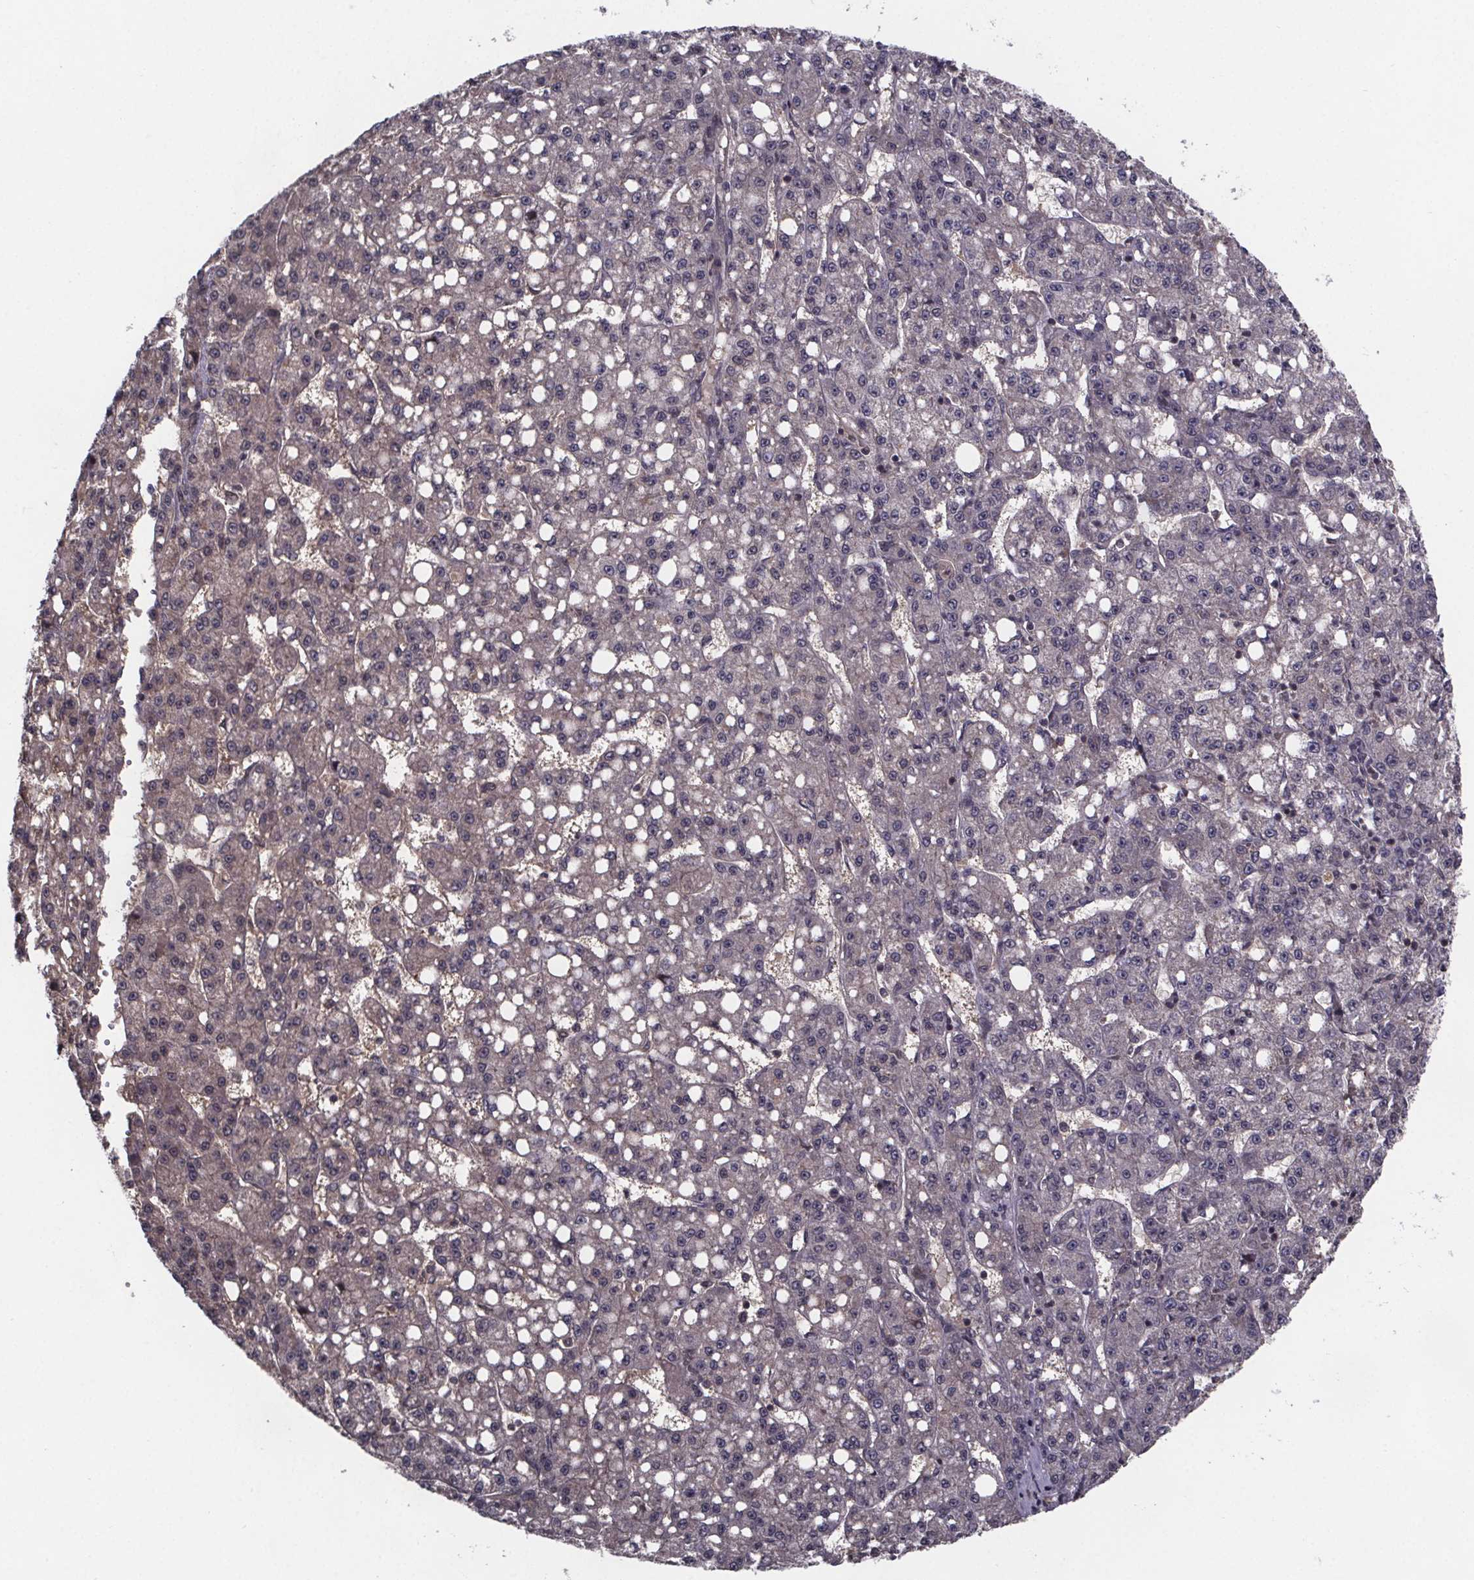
{"staining": {"intensity": "negative", "quantity": "none", "location": "none"}, "tissue": "liver cancer", "cell_type": "Tumor cells", "image_type": "cancer", "snomed": [{"axis": "morphology", "description": "Carcinoma, Hepatocellular, NOS"}, {"axis": "topography", "description": "Liver"}], "caption": "Human hepatocellular carcinoma (liver) stained for a protein using immunohistochemistry shows no staining in tumor cells.", "gene": "FN3KRP", "patient": {"sex": "female", "age": 65}}